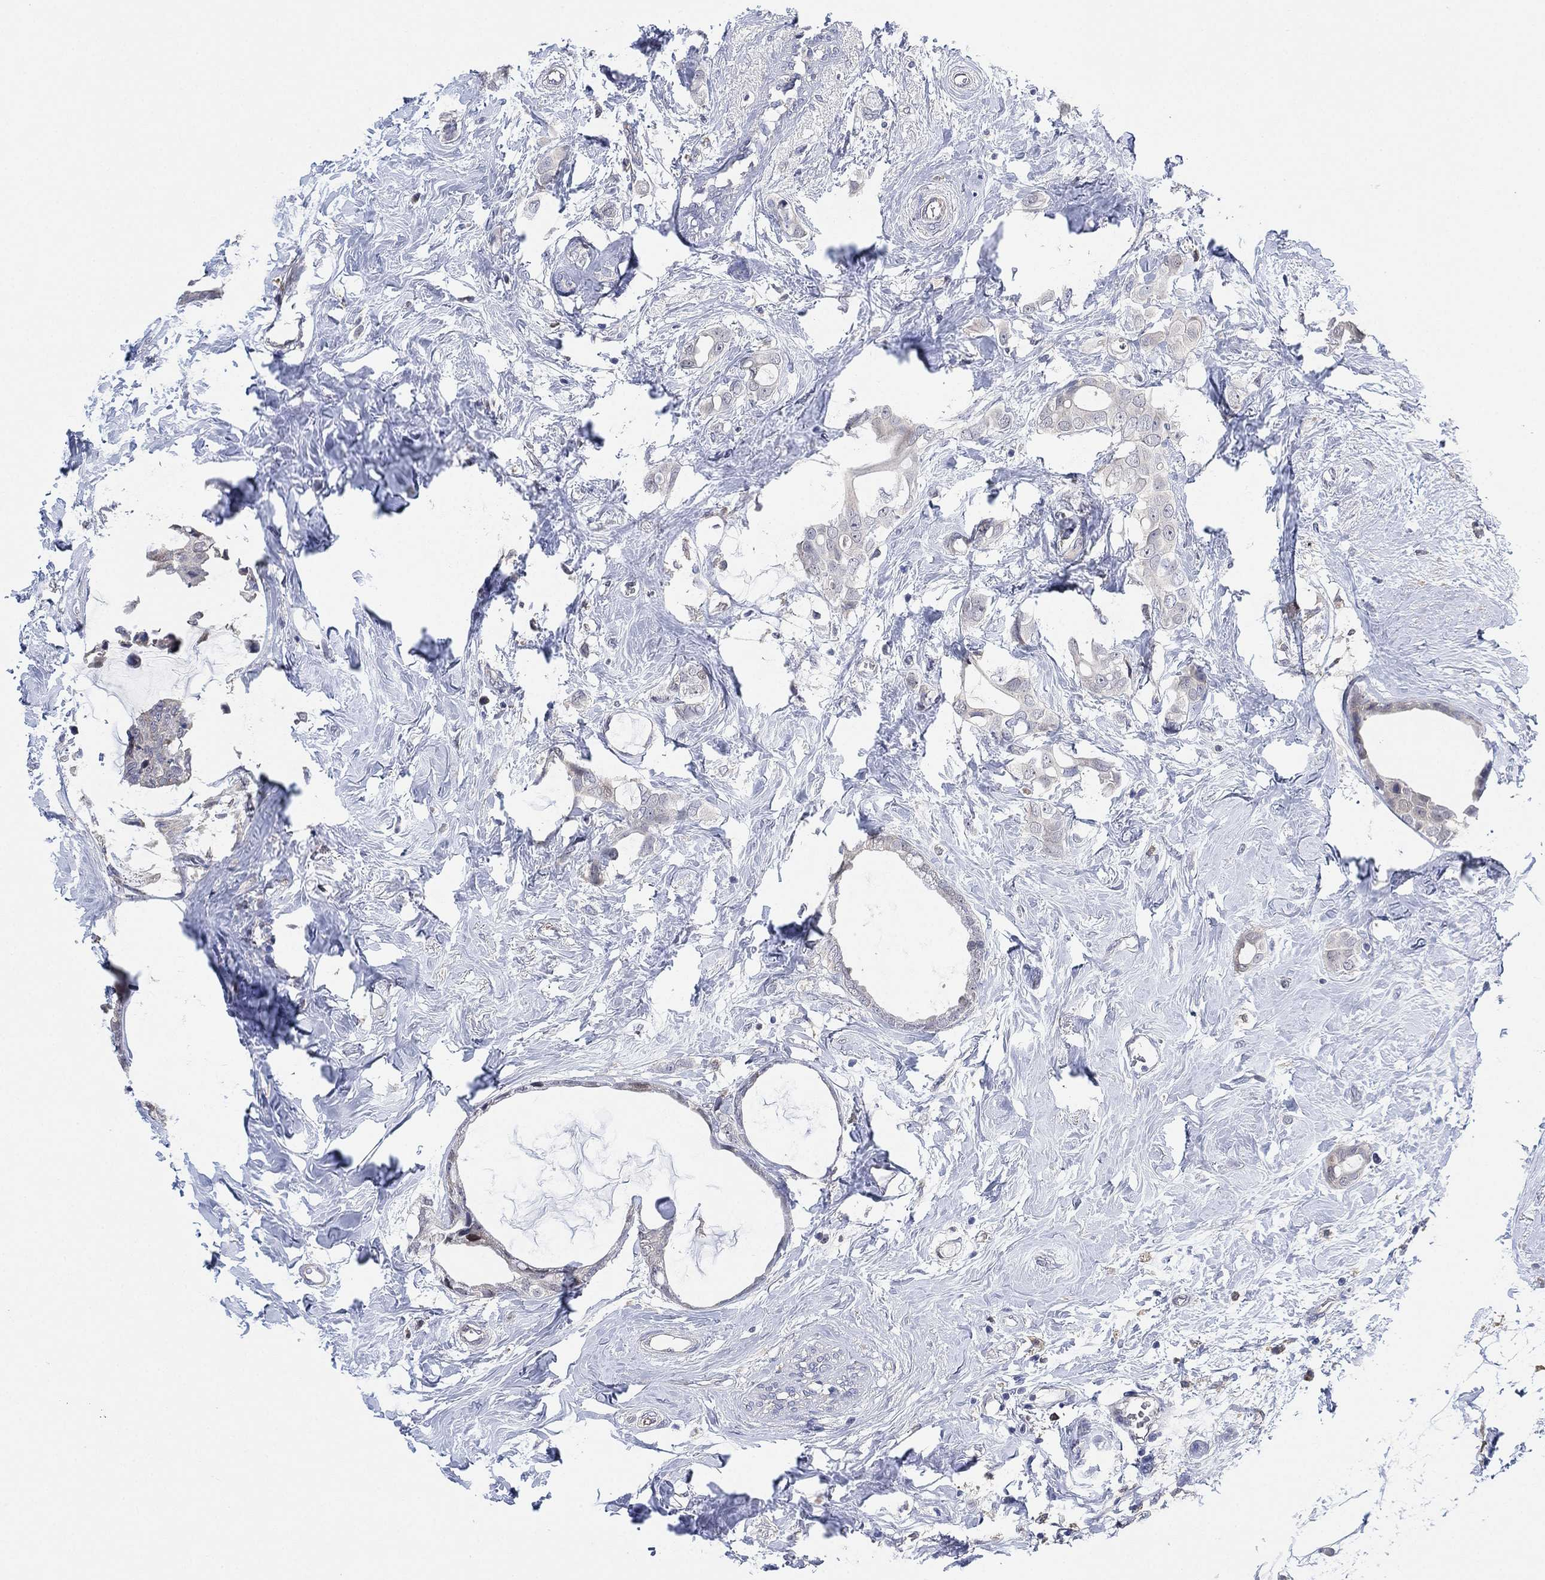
{"staining": {"intensity": "negative", "quantity": "none", "location": "none"}, "tissue": "breast cancer", "cell_type": "Tumor cells", "image_type": "cancer", "snomed": [{"axis": "morphology", "description": "Duct carcinoma"}, {"axis": "topography", "description": "Breast"}], "caption": "Immunohistochemical staining of human intraductal carcinoma (breast) reveals no significant staining in tumor cells. Brightfield microscopy of immunohistochemistry stained with DAB (3,3'-diaminobenzidine) (brown) and hematoxylin (blue), captured at high magnification.", "gene": "FES", "patient": {"sex": "female", "age": 45}}